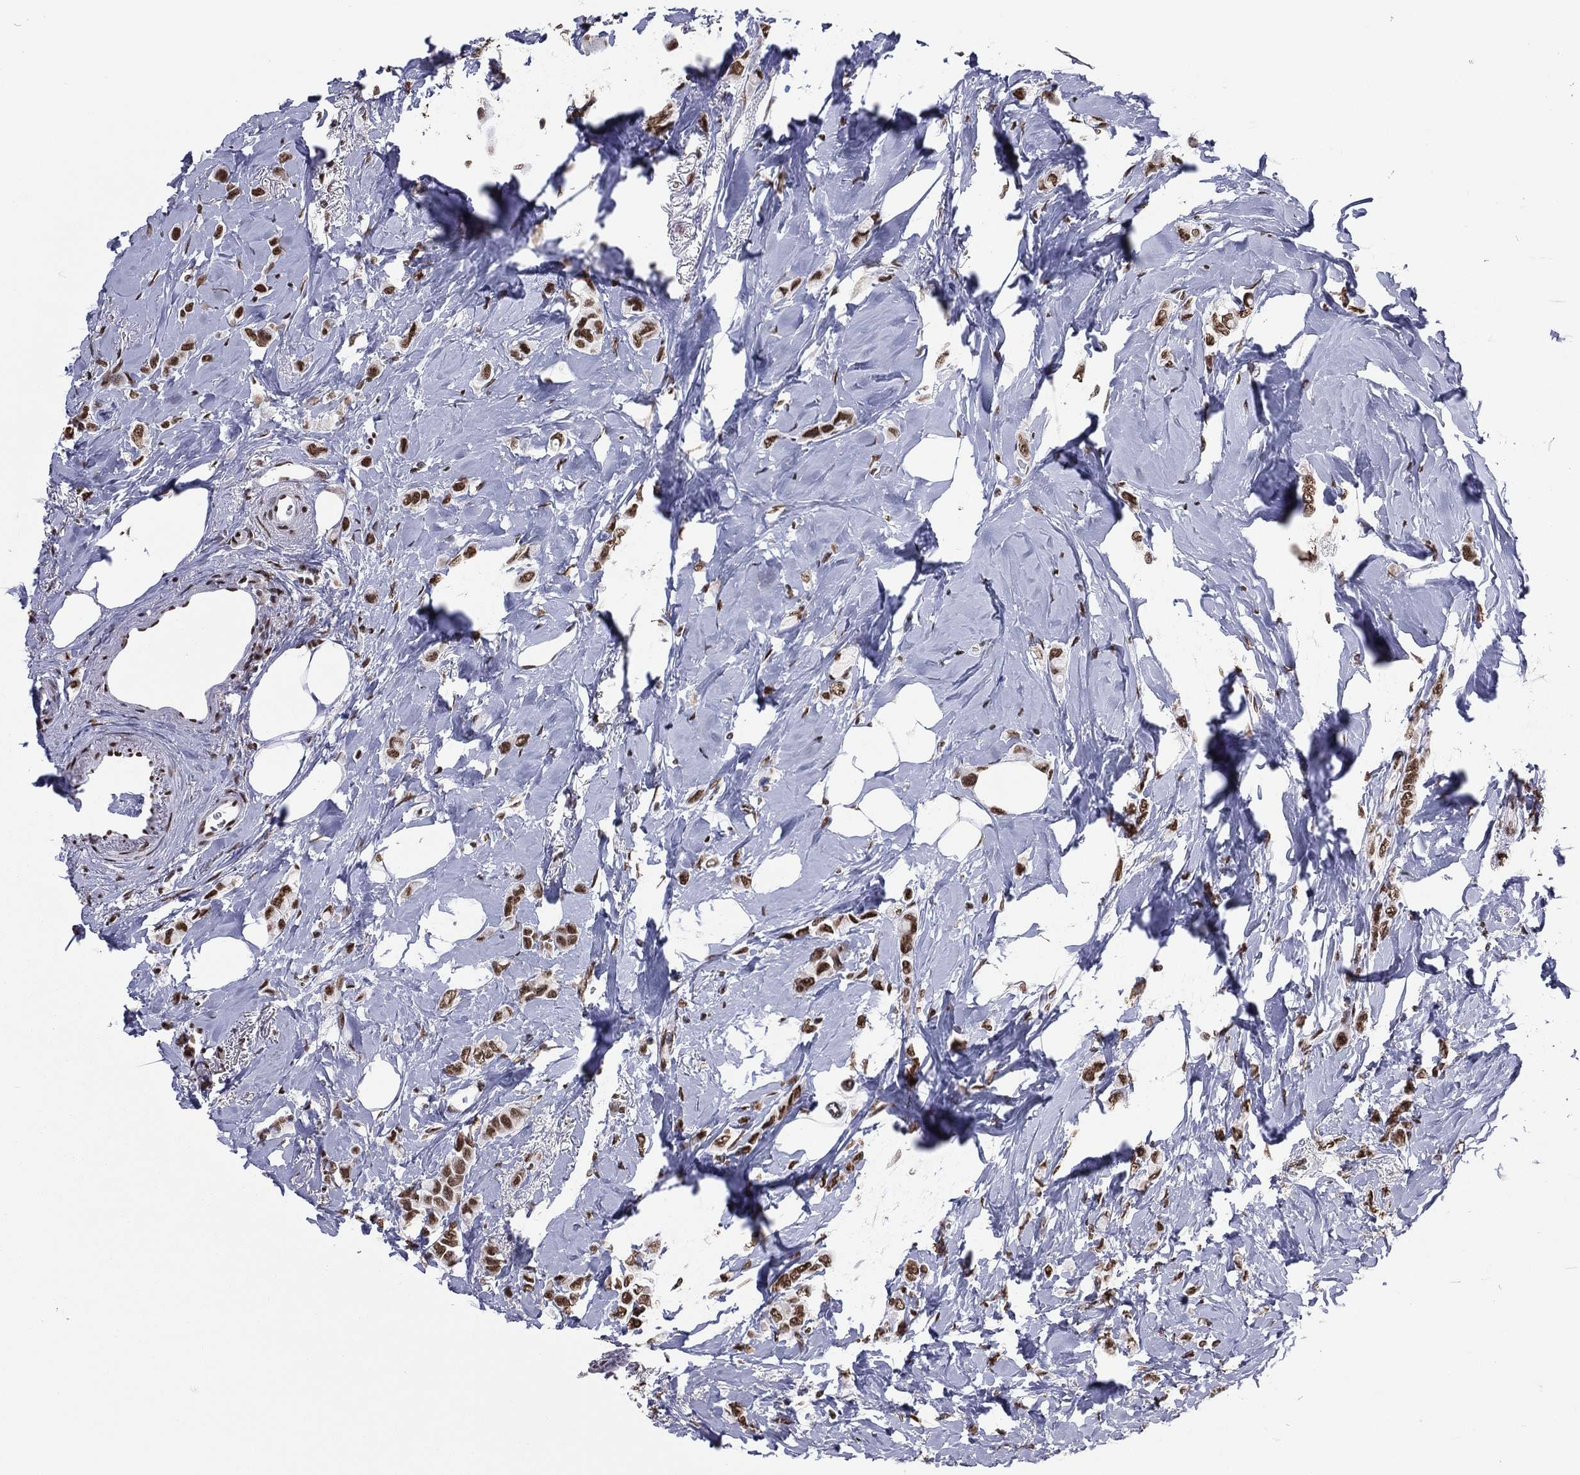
{"staining": {"intensity": "strong", "quantity": ">75%", "location": "nuclear"}, "tissue": "breast cancer", "cell_type": "Tumor cells", "image_type": "cancer", "snomed": [{"axis": "morphology", "description": "Lobular carcinoma"}, {"axis": "topography", "description": "Breast"}], "caption": "Breast lobular carcinoma tissue demonstrates strong nuclear positivity in about >75% of tumor cells, visualized by immunohistochemistry. Nuclei are stained in blue.", "gene": "ZNF7", "patient": {"sex": "female", "age": 66}}